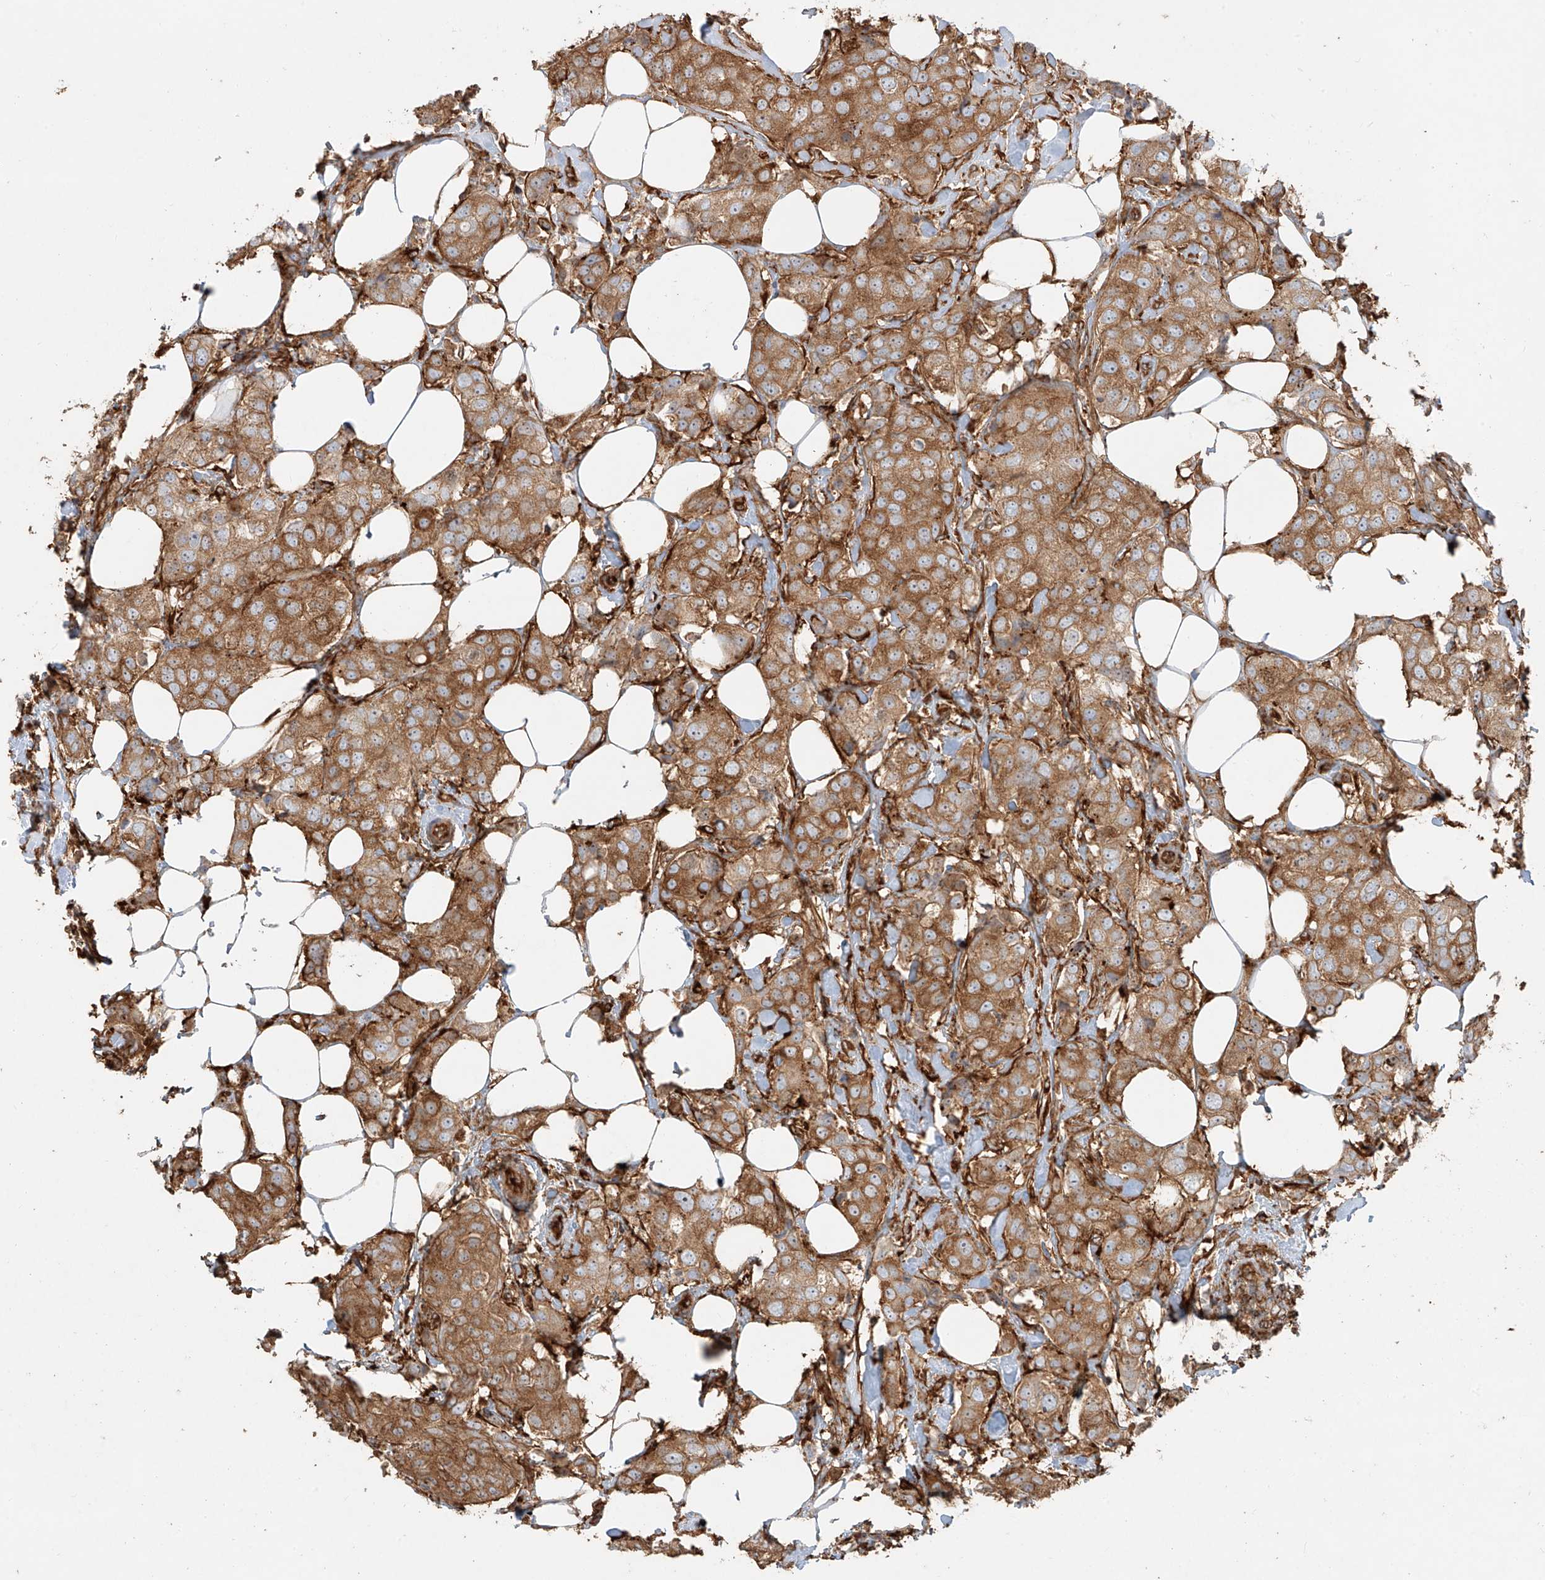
{"staining": {"intensity": "moderate", "quantity": ">75%", "location": "cytoplasmic/membranous"}, "tissue": "breast cancer", "cell_type": "Tumor cells", "image_type": "cancer", "snomed": [{"axis": "morphology", "description": "Duct carcinoma"}, {"axis": "topography", "description": "Breast"}], "caption": "Moderate cytoplasmic/membranous staining is appreciated in approximately >75% of tumor cells in intraductal carcinoma (breast). (brown staining indicates protein expression, while blue staining denotes nuclei).", "gene": "SNX9", "patient": {"sex": "female", "age": 80}}